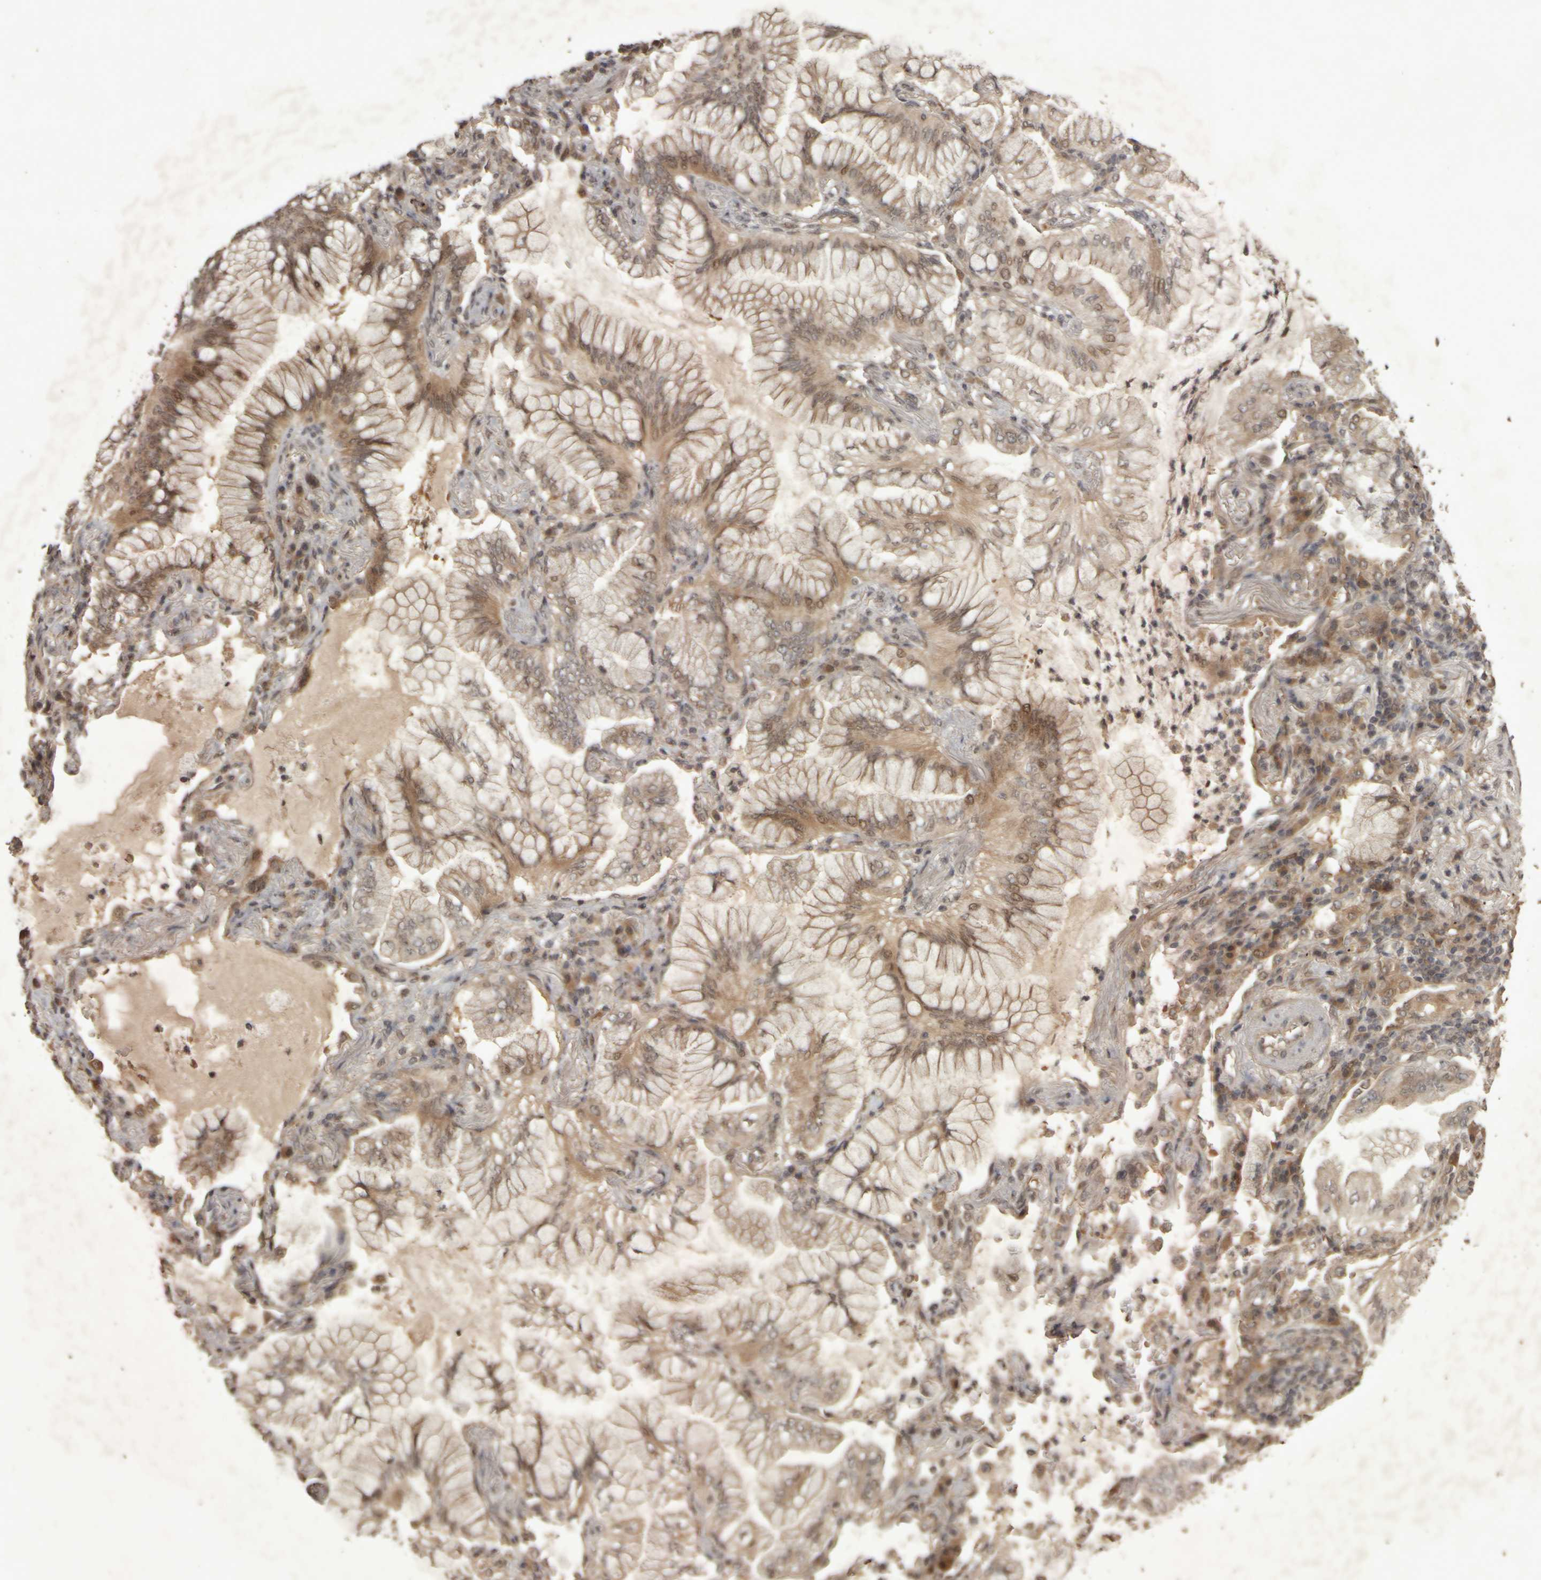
{"staining": {"intensity": "moderate", "quantity": ">75%", "location": "cytoplasmic/membranous,nuclear"}, "tissue": "lung cancer", "cell_type": "Tumor cells", "image_type": "cancer", "snomed": [{"axis": "morphology", "description": "Adenocarcinoma, NOS"}, {"axis": "topography", "description": "Lung"}], "caption": "Immunohistochemical staining of lung adenocarcinoma displays medium levels of moderate cytoplasmic/membranous and nuclear positivity in about >75% of tumor cells. (Brightfield microscopy of DAB IHC at high magnification).", "gene": "ACO1", "patient": {"sex": "female", "age": 70}}